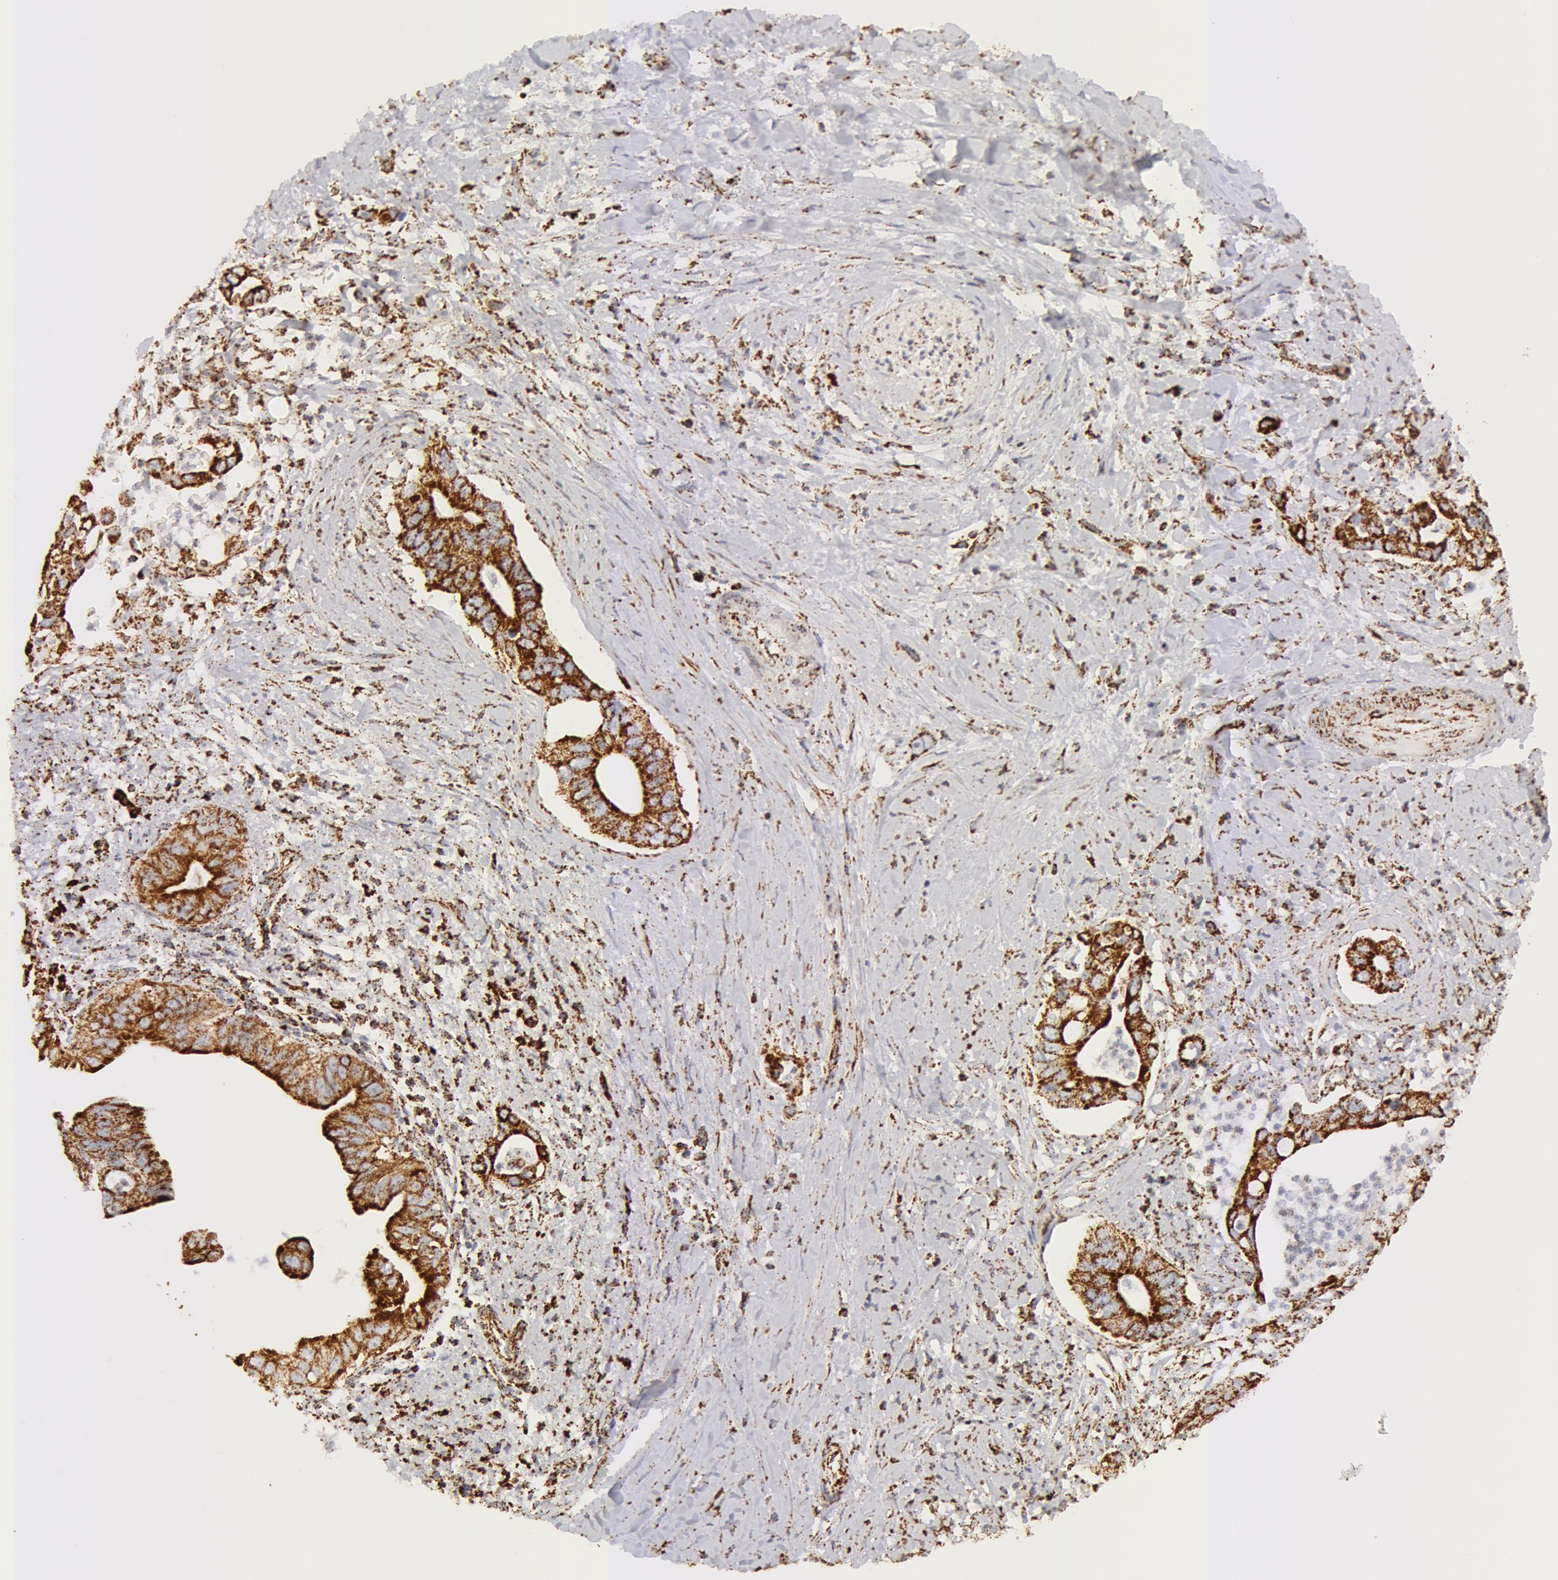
{"staining": {"intensity": "moderate", "quantity": ">75%", "location": "cytoplasmic/membranous"}, "tissue": "liver cancer", "cell_type": "Tumor cells", "image_type": "cancer", "snomed": [{"axis": "morphology", "description": "Cholangiocarcinoma"}, {"axis": "topography", "description": "Liver"}], "caption": "Protein expression analysis of human cholangiocarcinoma (liver) reveals moderate cytoplasmic/membranous positivity in approximately >75% of tumor cells.", "gene": "ATP5F1B", "patient": {"sex": "female", "age": 65}}